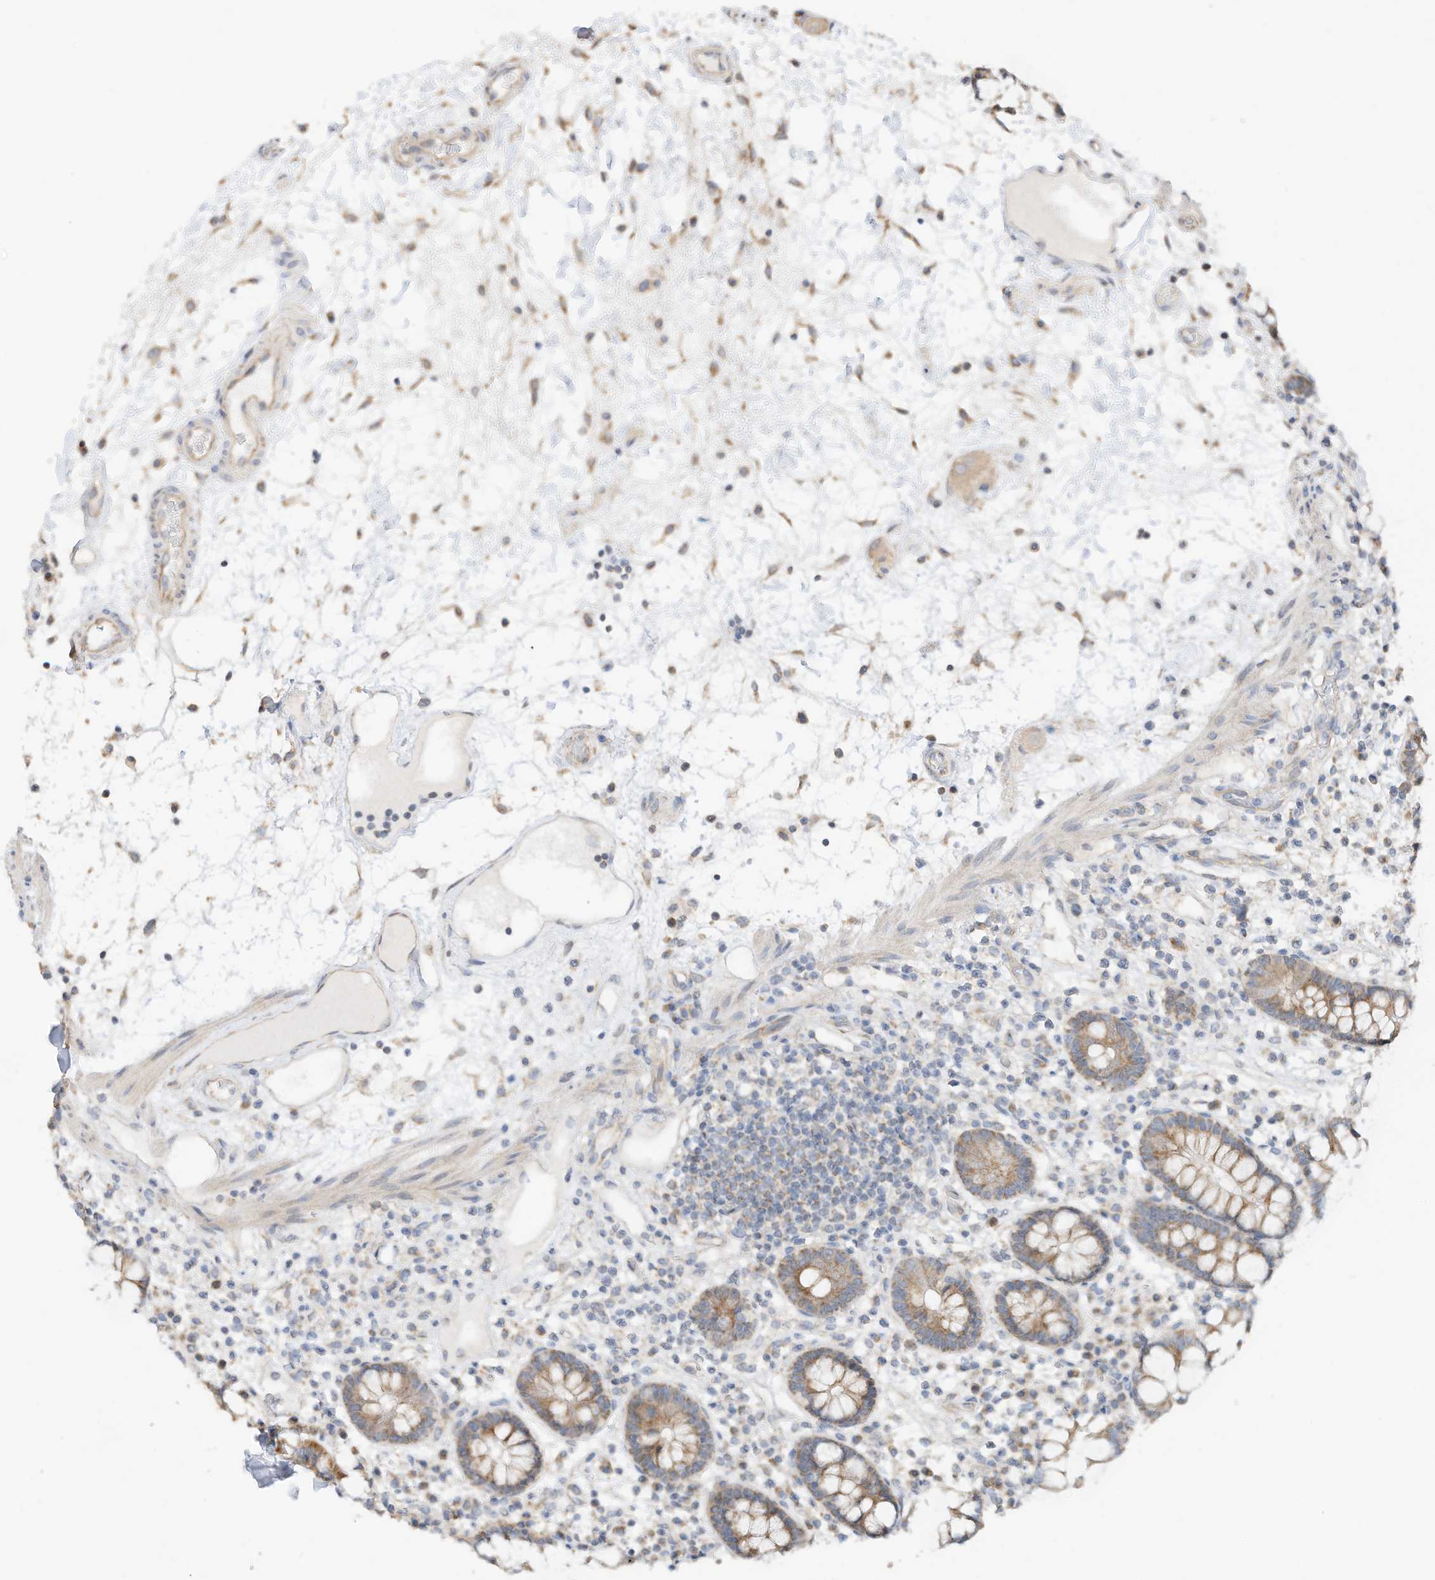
{"staining": {"intensity": "negative", "quantity": "none", "location": "none"}, "tissue": "colon", "cell_type": "Endothelial cells", "image_type": "normal", "snomed": [{"axis": "morphology", "description": "Normal tissue, NOS"}, {"axis": "topography", "description": "Colon"}], "caption": "Endothelial cells show no significant protein staining in benign colon. (DAB IHC, high magnification).", "gene": "CAGE1", "patient": {"sex": "female", "age": 79}}